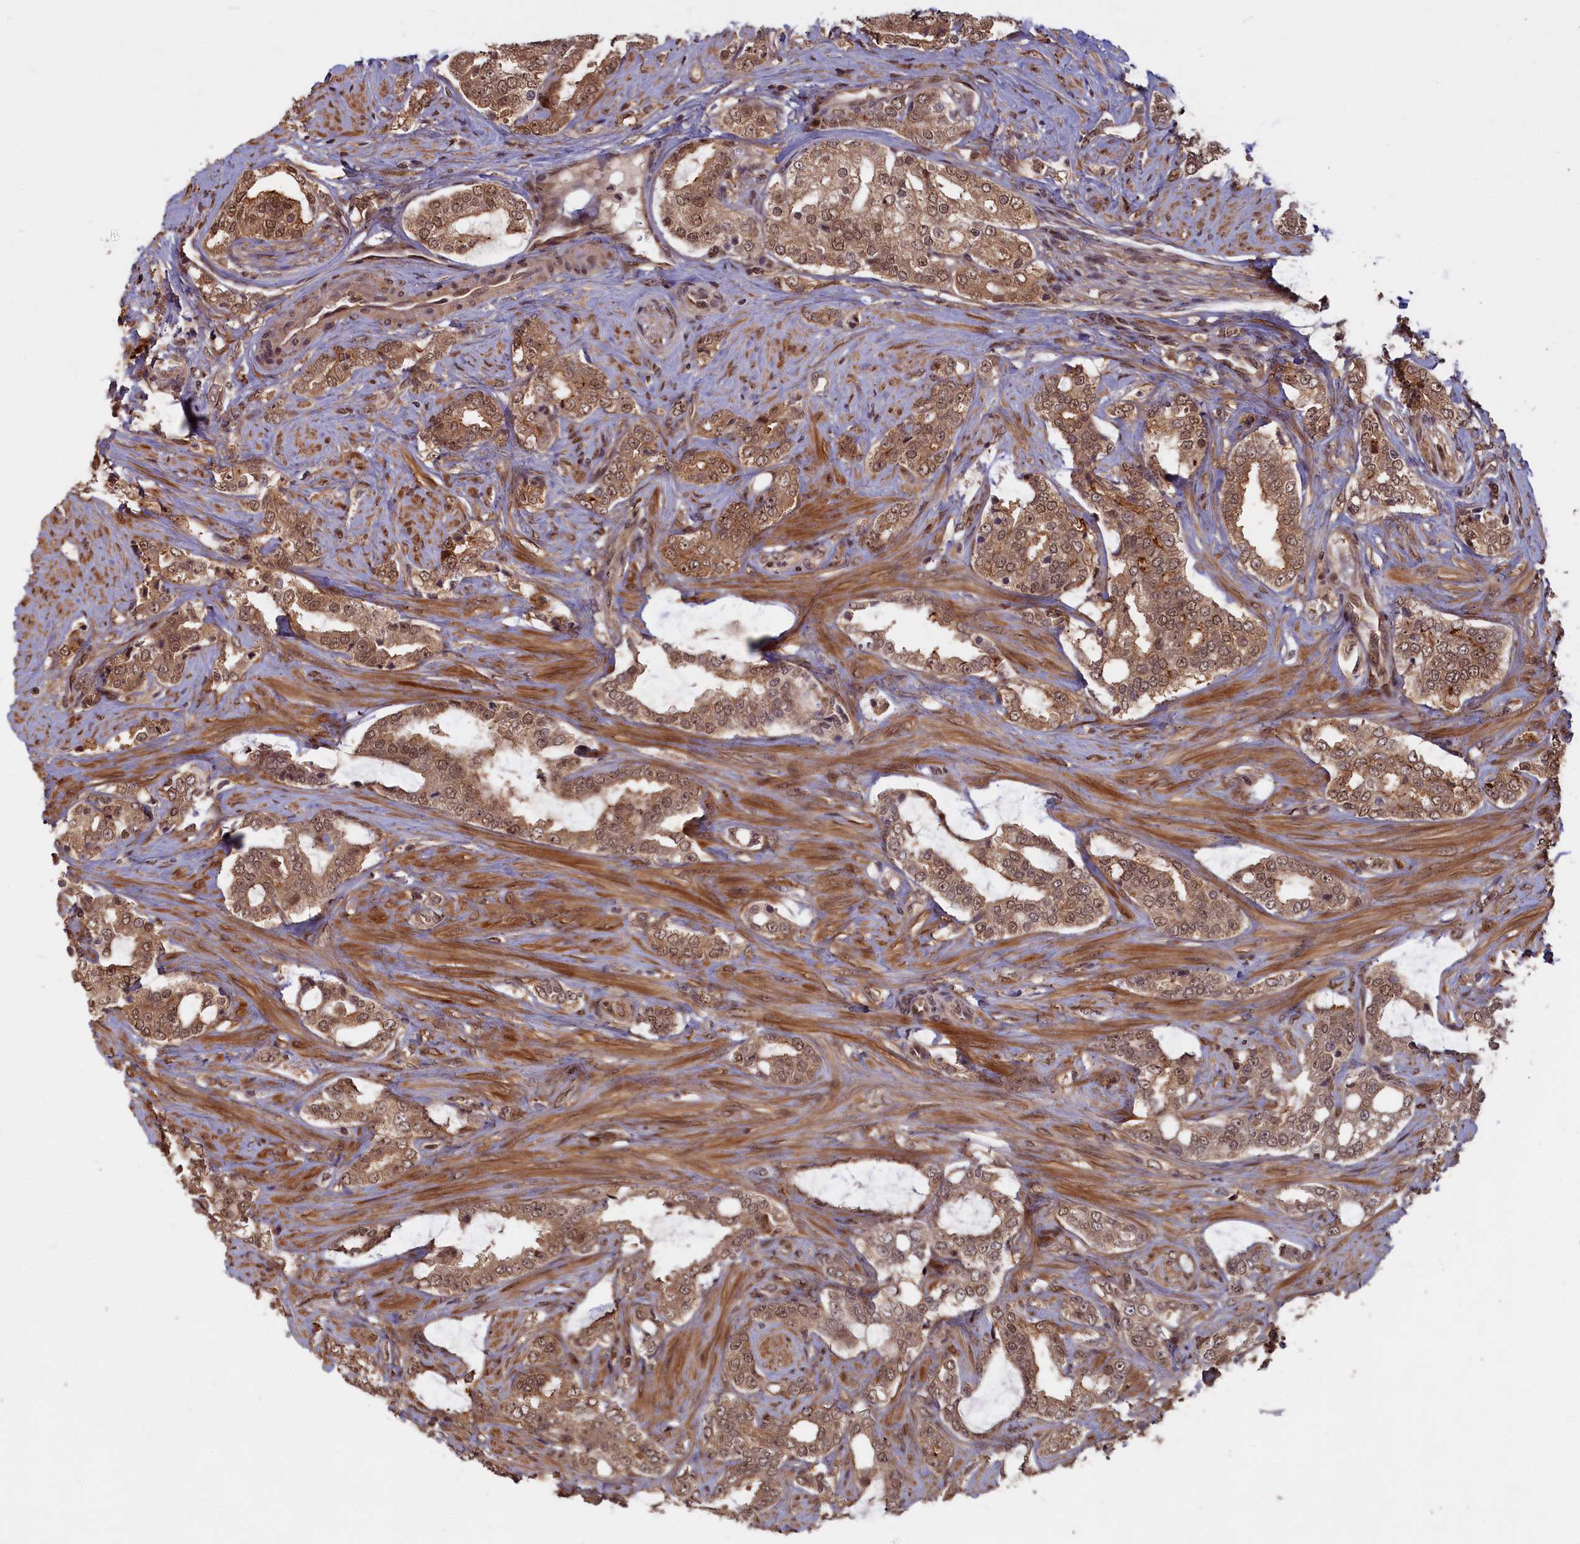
{"staining": {"intensity": "moderate", "quantity": ">75%", "location": "cytoplasmic/membranous,nuclear"}, "tissue": "prostate cancer", "cell_type": "Tumor cells", "image_type": "cancer", "snomed": [{"axis": "morphology", "description": "Adenocarcinoma, High grade"}, {"axis": "topography", "description": "Prostate"}], "caption": "Approximately >75% of tumor cells in human prostate cancer display moderate cytoplasmic/membranous and nuclear protein expression as visualized by brown immunohistochemical staining.", "gene": "HIF3A", "patient": {"sex": "male", "age": 64}}